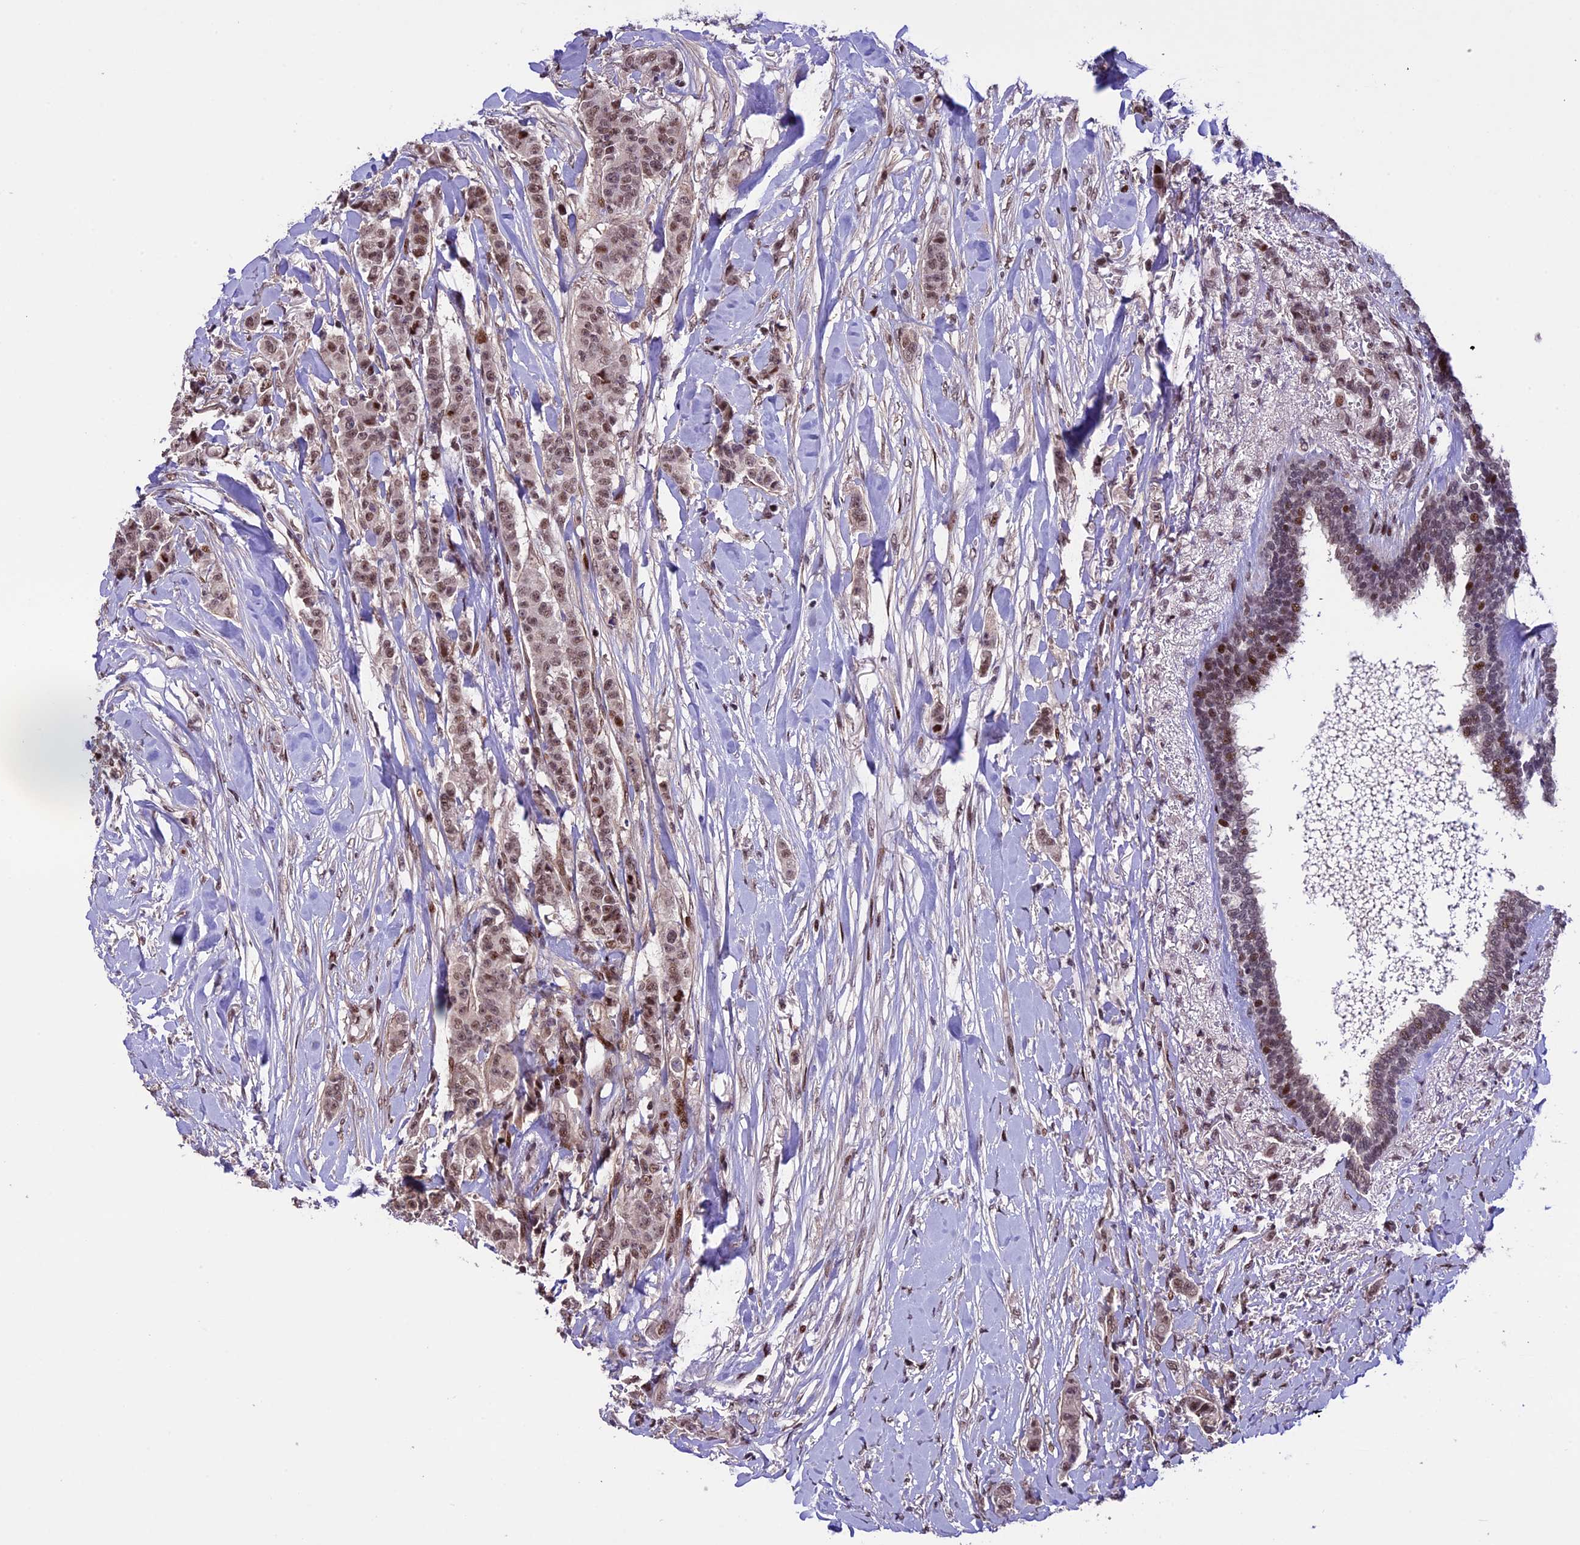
{"staining": {"intensity": "moderate", "quantity": ">75%", "location": "nuclear"}, "tissue": "breast cancer", "cell_type": "Tumor cells", "image_type": "cancer", "snomed": [{"axis": "morphology", "description": "Duct carcinoma"}, {"axis": "topography", "description": "Breast"}], "caption": "Brown immunohistochemical staining in breast cancer (intraductal carcinoma) exhibits moderate nuclear positivity in about >75% of tumor cells.", "gene": "TCP11L2", "patient": {"sex": "female", "age": 40}}